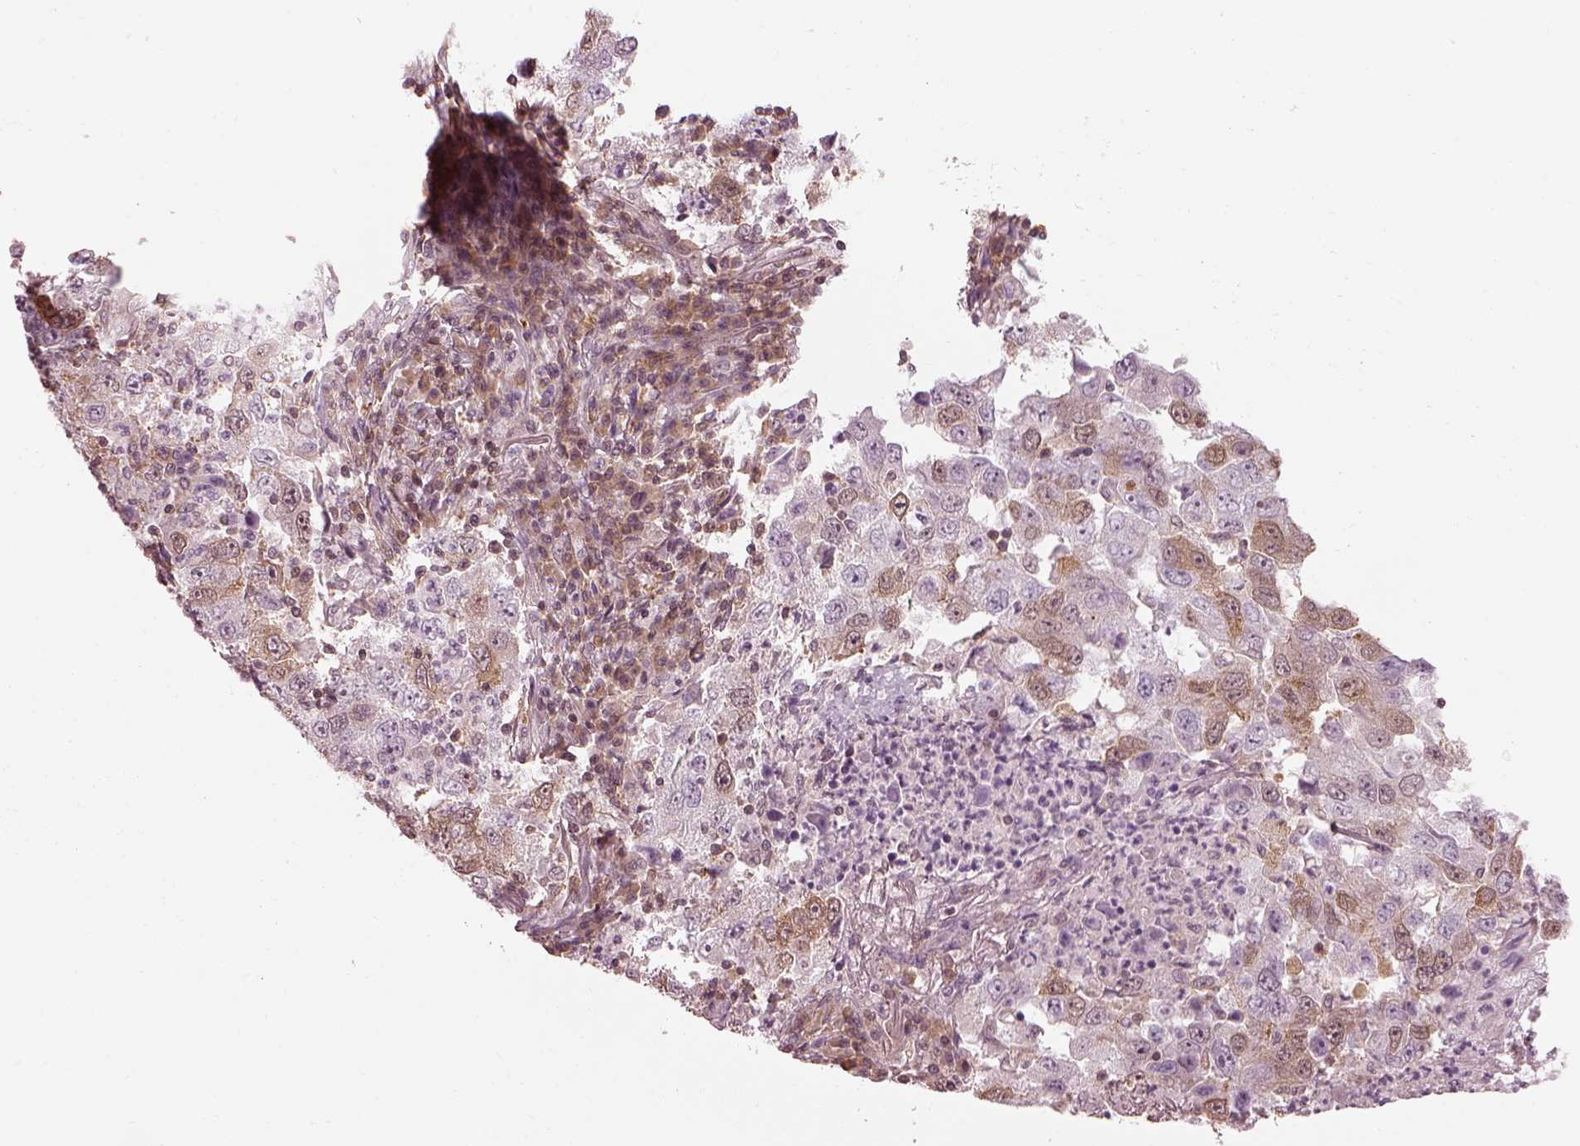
{"staining": {"intensity": "weak", "quantity": "25%-75%", "location": "cytoplasmic/membranous"}, "tissue": "lung cancer", "cell_type": "Tumor cells", "image_type": "cancer", "snomed": [{"axis": "morphology", "description": "Adenocarcinoma, NOS"}, {"axis": "topography", "description": "Lung"}], "caption": "IHC (DAB) staining of human lung cancer shows weak cytoplasmic/membranous protein expression in approximately 25%-75% of tumor cells.", "gene": "LSM14A", "patient": {"sex": "male", "age": 73}}